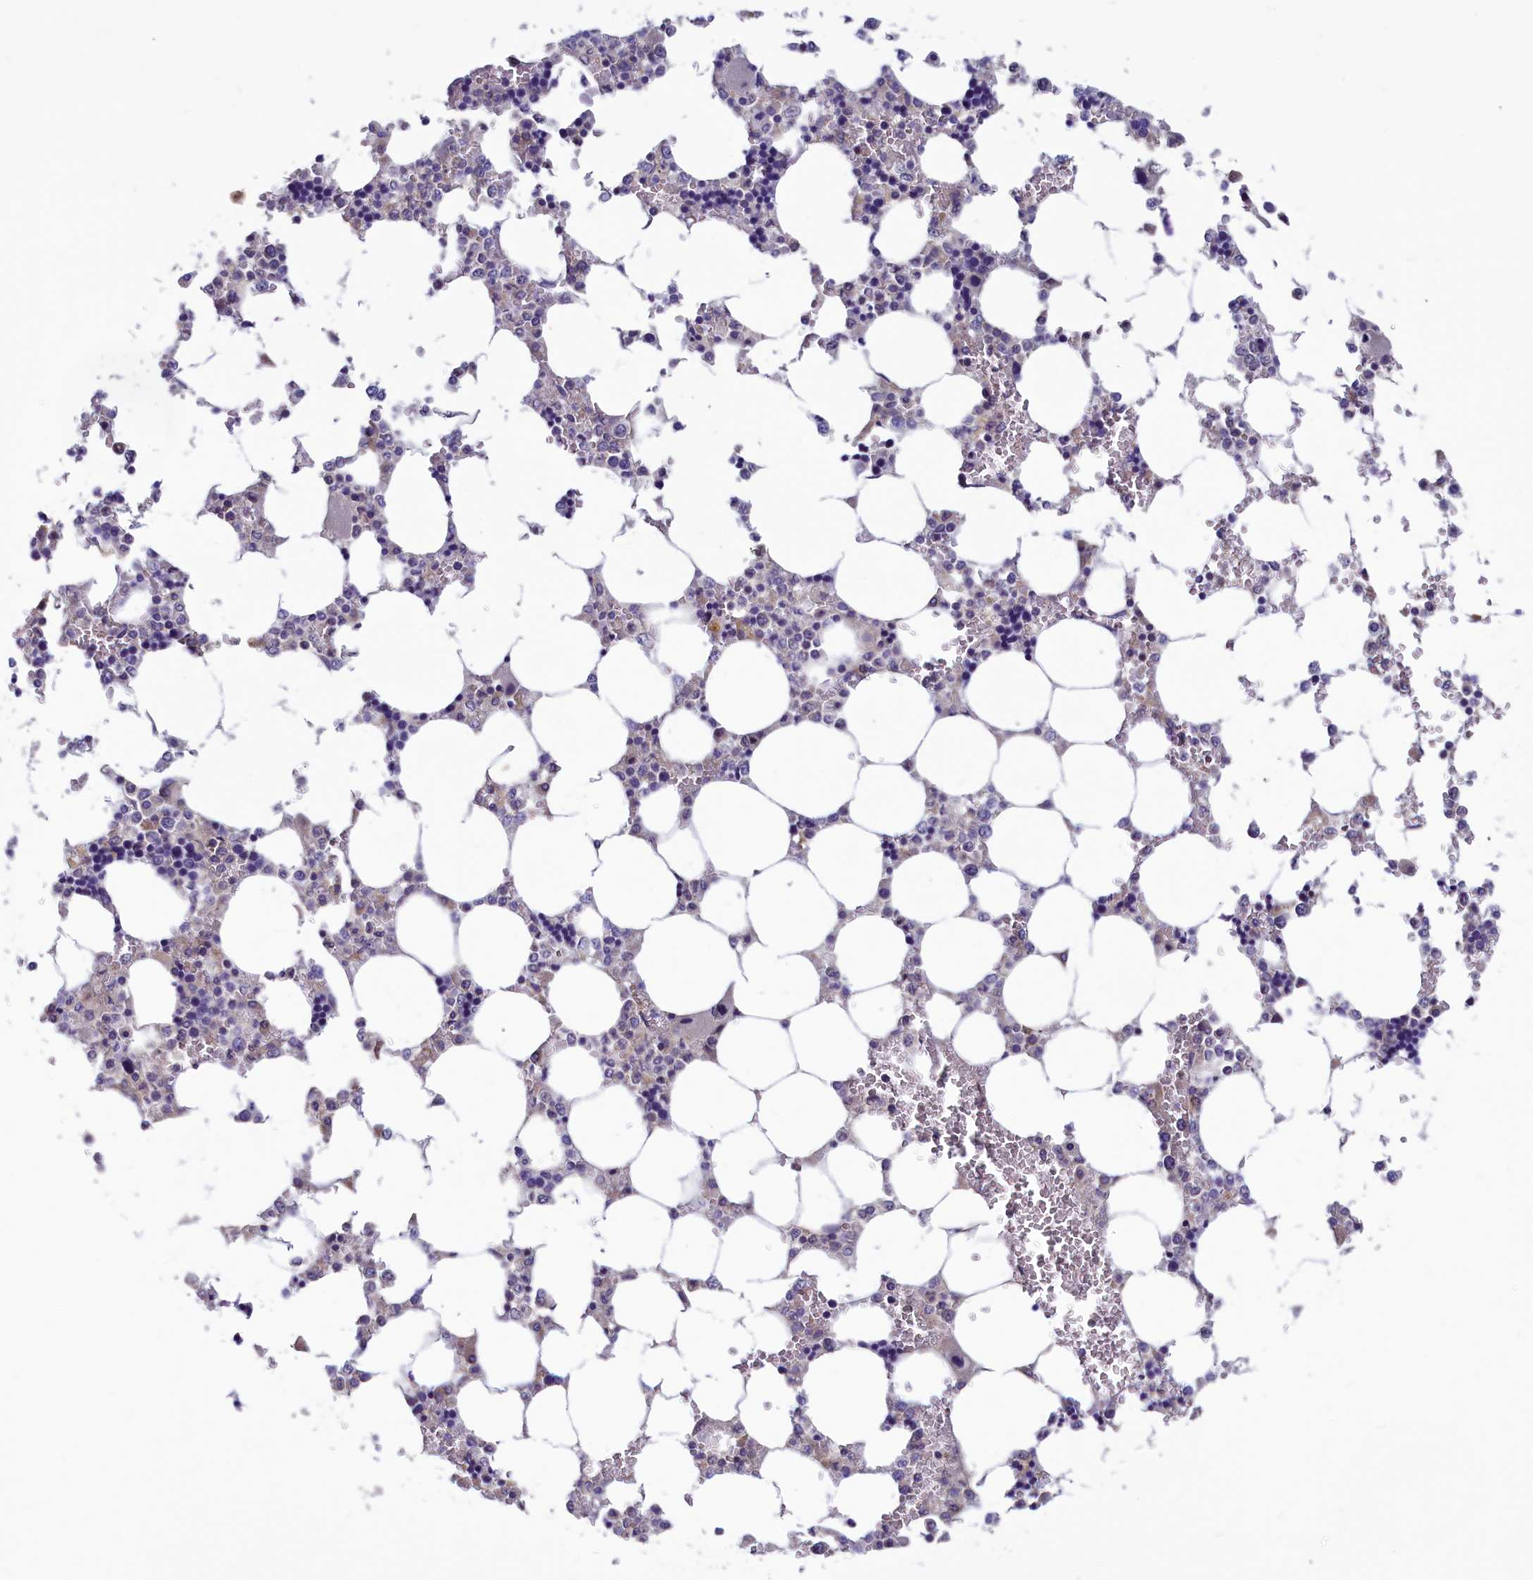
{"staining": {"intensity": "negative", "quantity": "none", "location": "none"}, "tissue": "bone marrow", "cell_type": "Hematopoietic cells", "image_type": "normal", "snomed": [{"axis": "morphology", "description": "Normal tissue, NOS"}, {"axis": "topography", "description": "Bone marrow"}], "caption": "An image of human bone marrow is negative for staining in hematopoietic cells. Brightfield microscopy of immunohistochemistry (IHC) stained with DAB (brown) and hematoxylin (blue), captured at high magnification.", "gene": "HECA", "patient": {"sex": "male", "age": 64}}